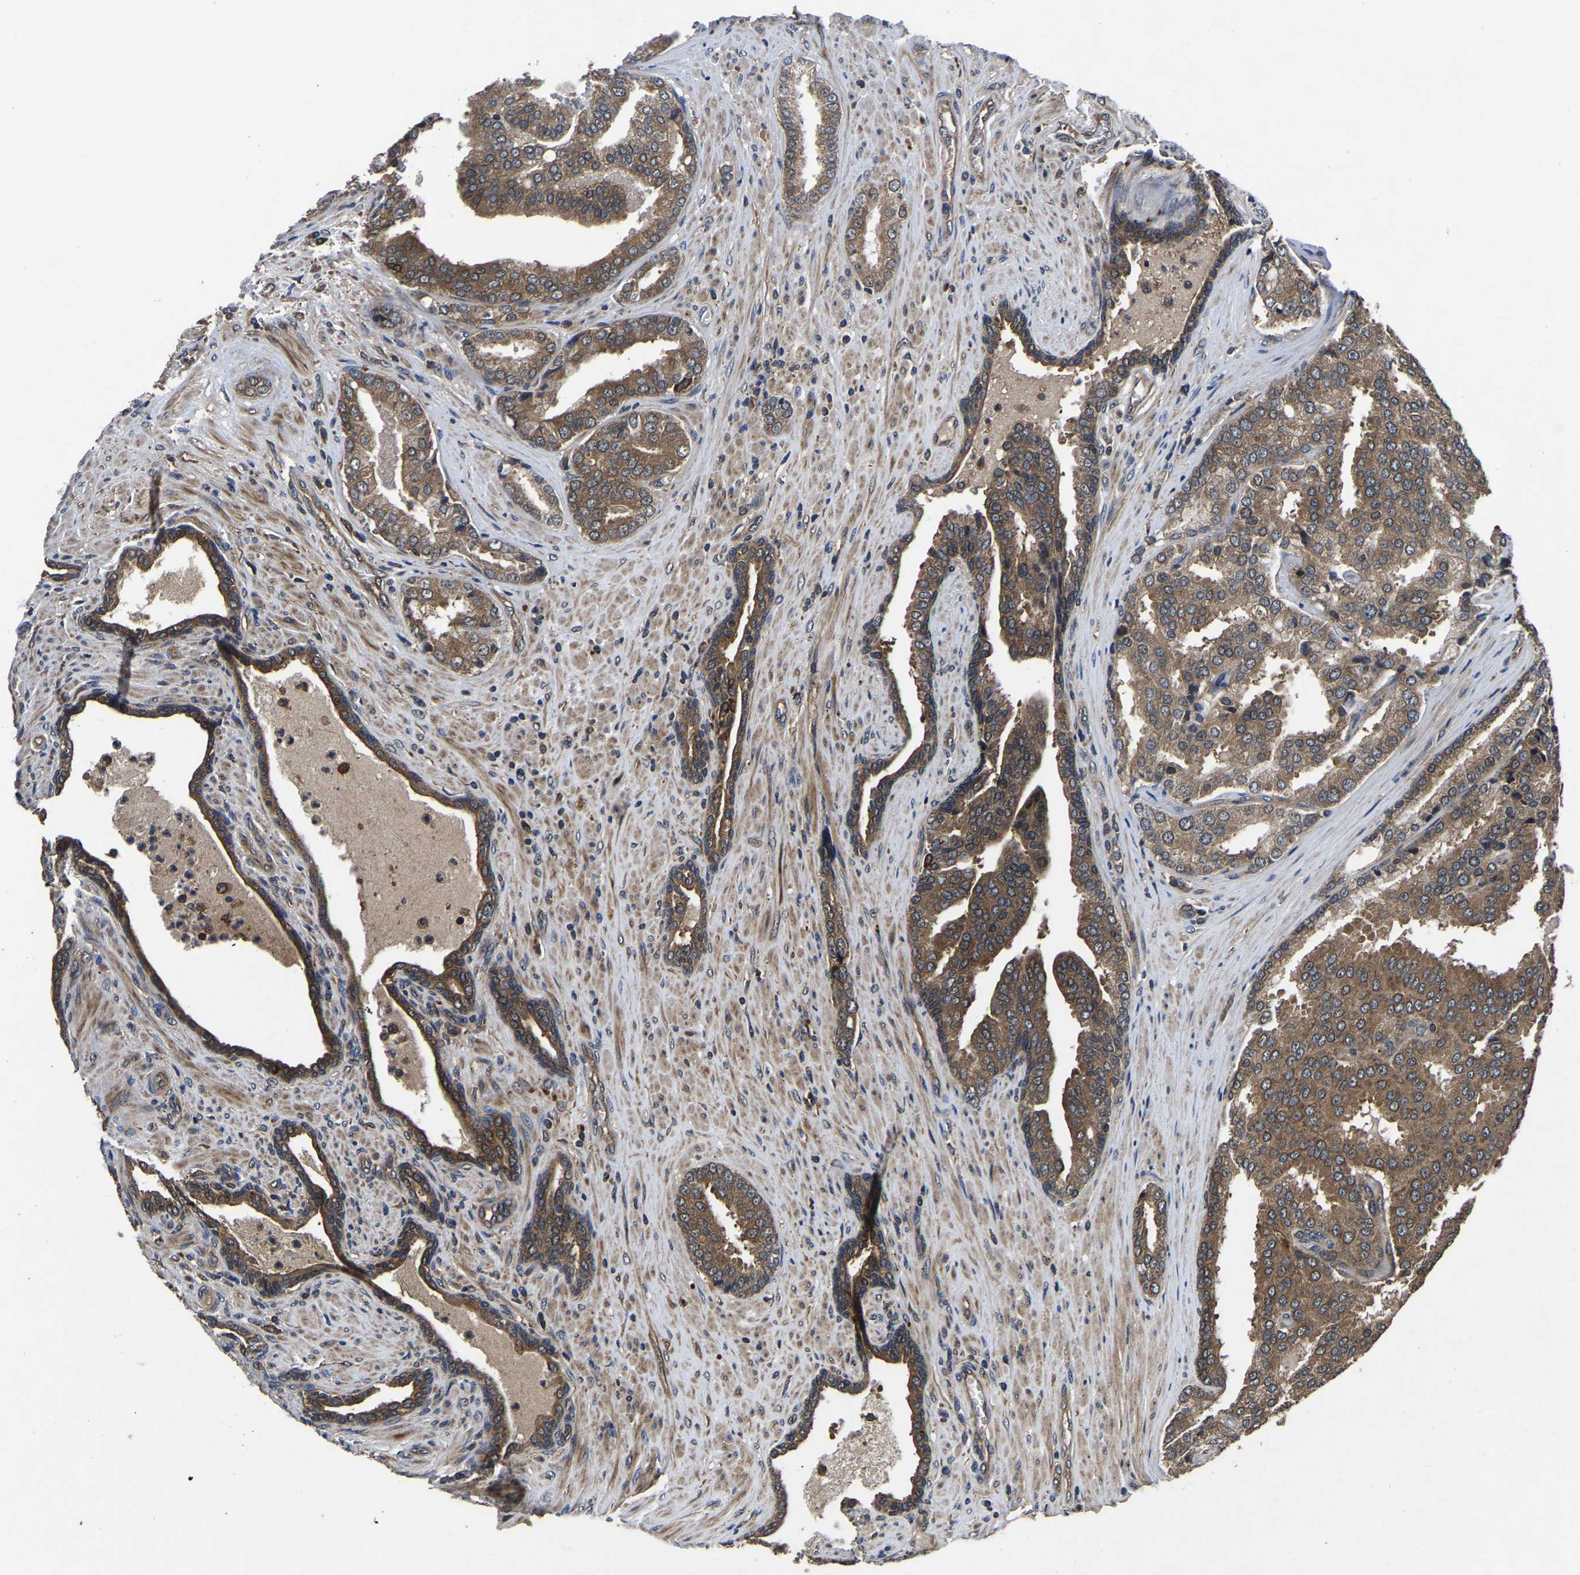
{"staining": {"intensity": "moderate", "quantity": ">75%", "location": "cytoplasmic/membranous"}, "tissue": "prostate cancer", "cell_type": "Tumor cells", "image_type": "cancer", "snomed": [{"axis": "morphology", "description": "Adenocarcinoma, High grade"}, {"axis": "topography", "description": "Prostate"}], "caption": "Protein staining reveals moderate cytoplasmic/membranous expression in about >75% of tumor cells in prostate cancer (adenocarcinoma (high-grade)).", "gene": "CRYZL1", "patient": {"sex": "male", "age": 50}}